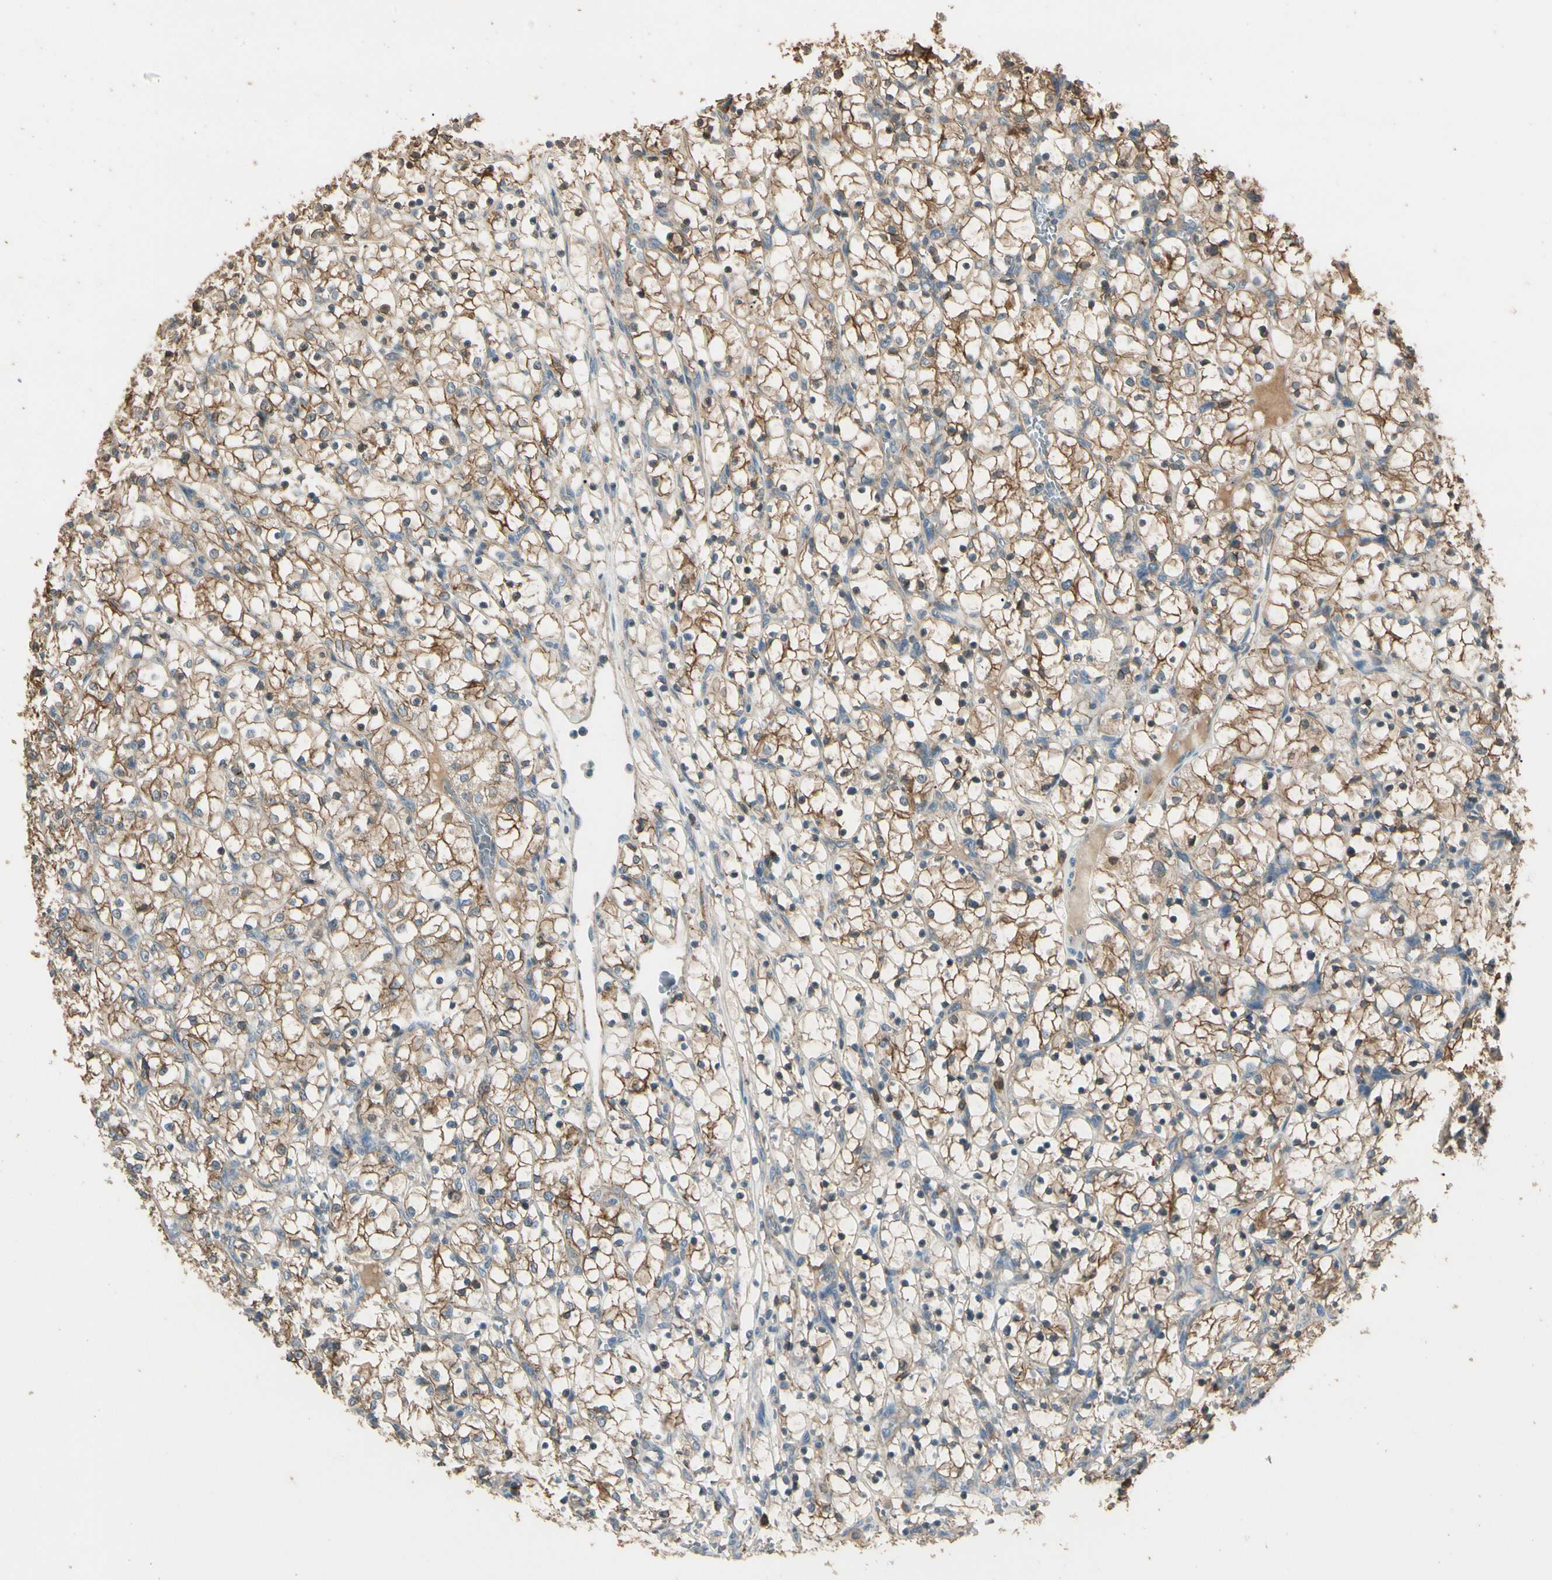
{"staining": {"intensity": "moderate", "quantity": ">75%", "location": "cytoplasmic/membranous"}, "tissue": "renal cancer", "cell_type": "Tumor cells", "image_type": "cancer", "snomed": [{"axis": "morphology", "description": "Adenocarcinoma, NOS"}, {"axis": "topography", "description": "Kidney"}], "caption": "This image demonstrates IHC staining of human adenocarcinoma (renal), with medium moderate cytoplasmic/membranous positivity in about >75% of tumor cells.", "gene": "CDH6", "patient": {"sex": "female", "age": 69}}